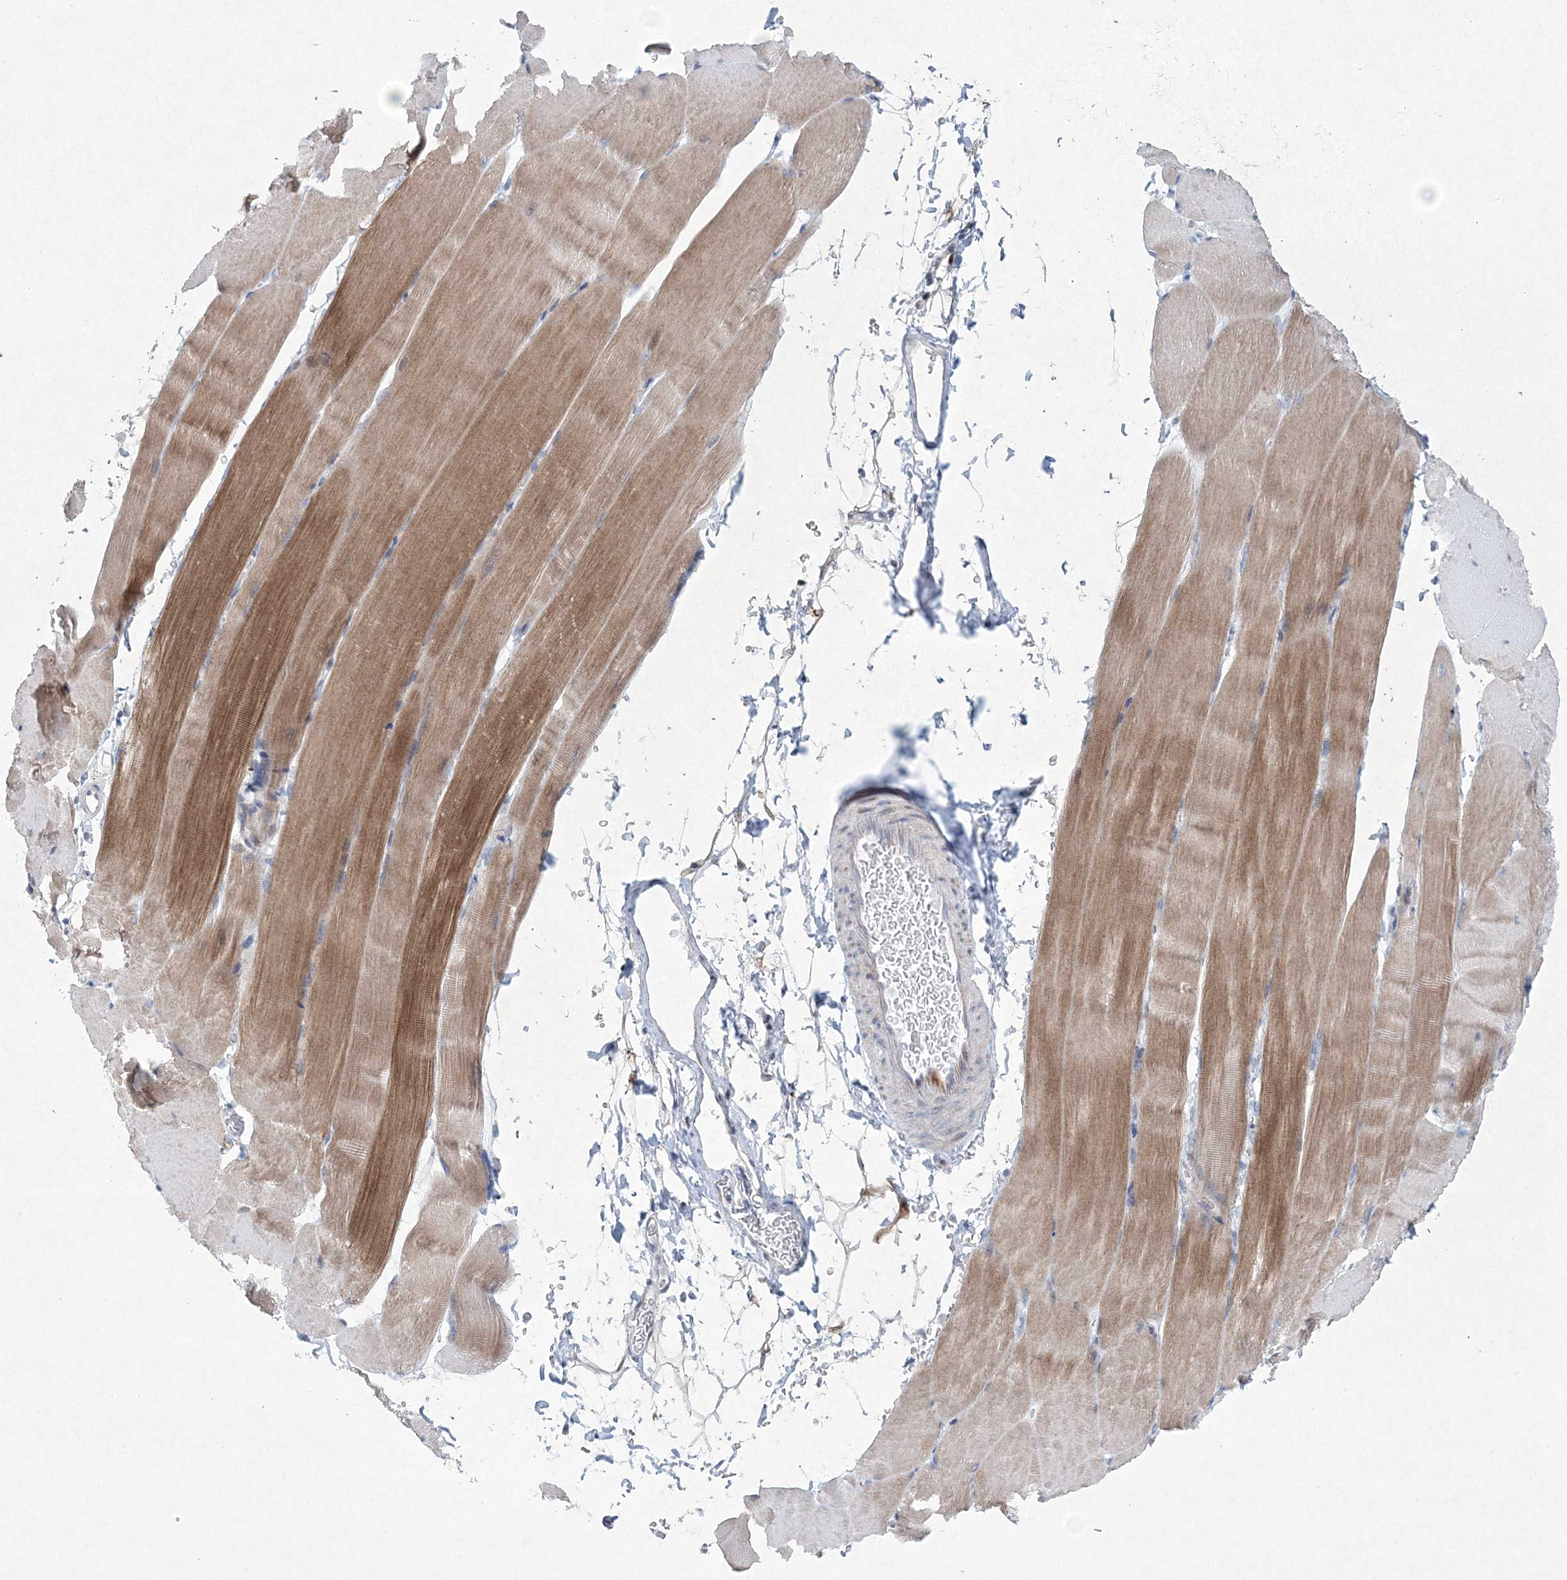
{"staining": {"intensity": "moderate", "quantity": "25%-75%", "location": "cytoplasmic/membranous"}, "tissue": "skeletal muscle", "cell_type": "Myocytes", "image_type": "normal", "snomed": [{"axis": "morphology", "description": "Normal tissue, NOS"}, {"axis": "topography", "description": "Skeletal muscle"}, {"axis": "topography", "description": "Parathyroid gland"}], "caption": "Skeletal muscle stained with immunohistochemistry (IHC) demonstrates moderate cytoplasmic/membranous expression in approximately 25%-75% of myocytes. (DAB (3,3'-diaminobenzidine) IHC, brown staining for protein, blue staining for nuclei).", "gene": "CES4A", "patient": {"sex": "female", "age": 37}}